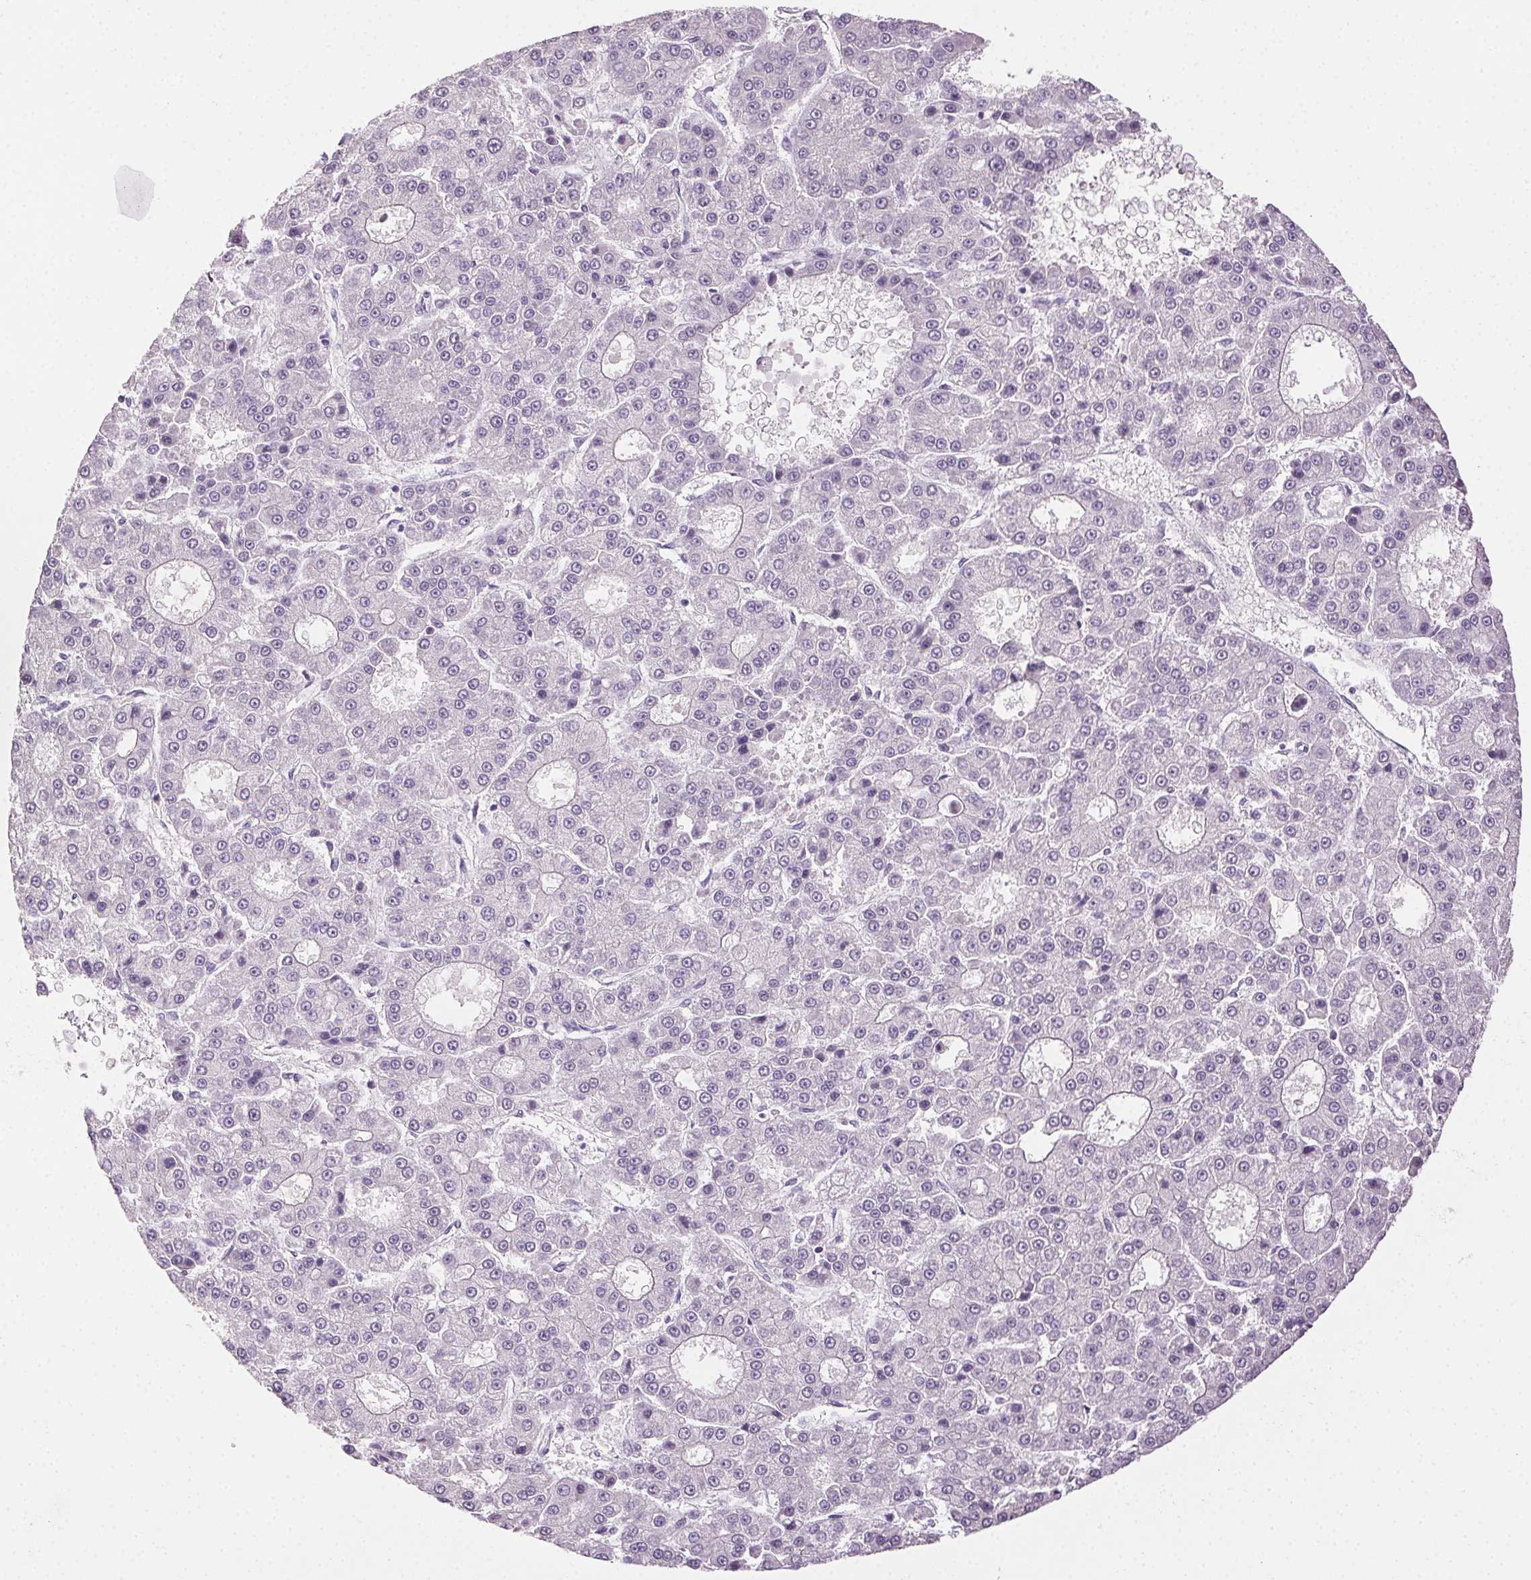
{"staining": {"intensity": "negative", "quantity": "none", "location": "none"}, "tissue": "liver cancer", "cell_type": "Tumor cells", "image_type": "cancer", "snomed": [{"axis": "morphology", "description": "Carcinoma, Hepatocellular, NOS"}, {"axis": "topography", "description": "Liver"}], "caption": "A high-resolution image shows immunohistochemistry staining of liver hepatocellular carcinoma, which displays no significant positivity in tumor cells.", "gene": "CLDN10", "patient": {"sex": "male", "age": 70}}